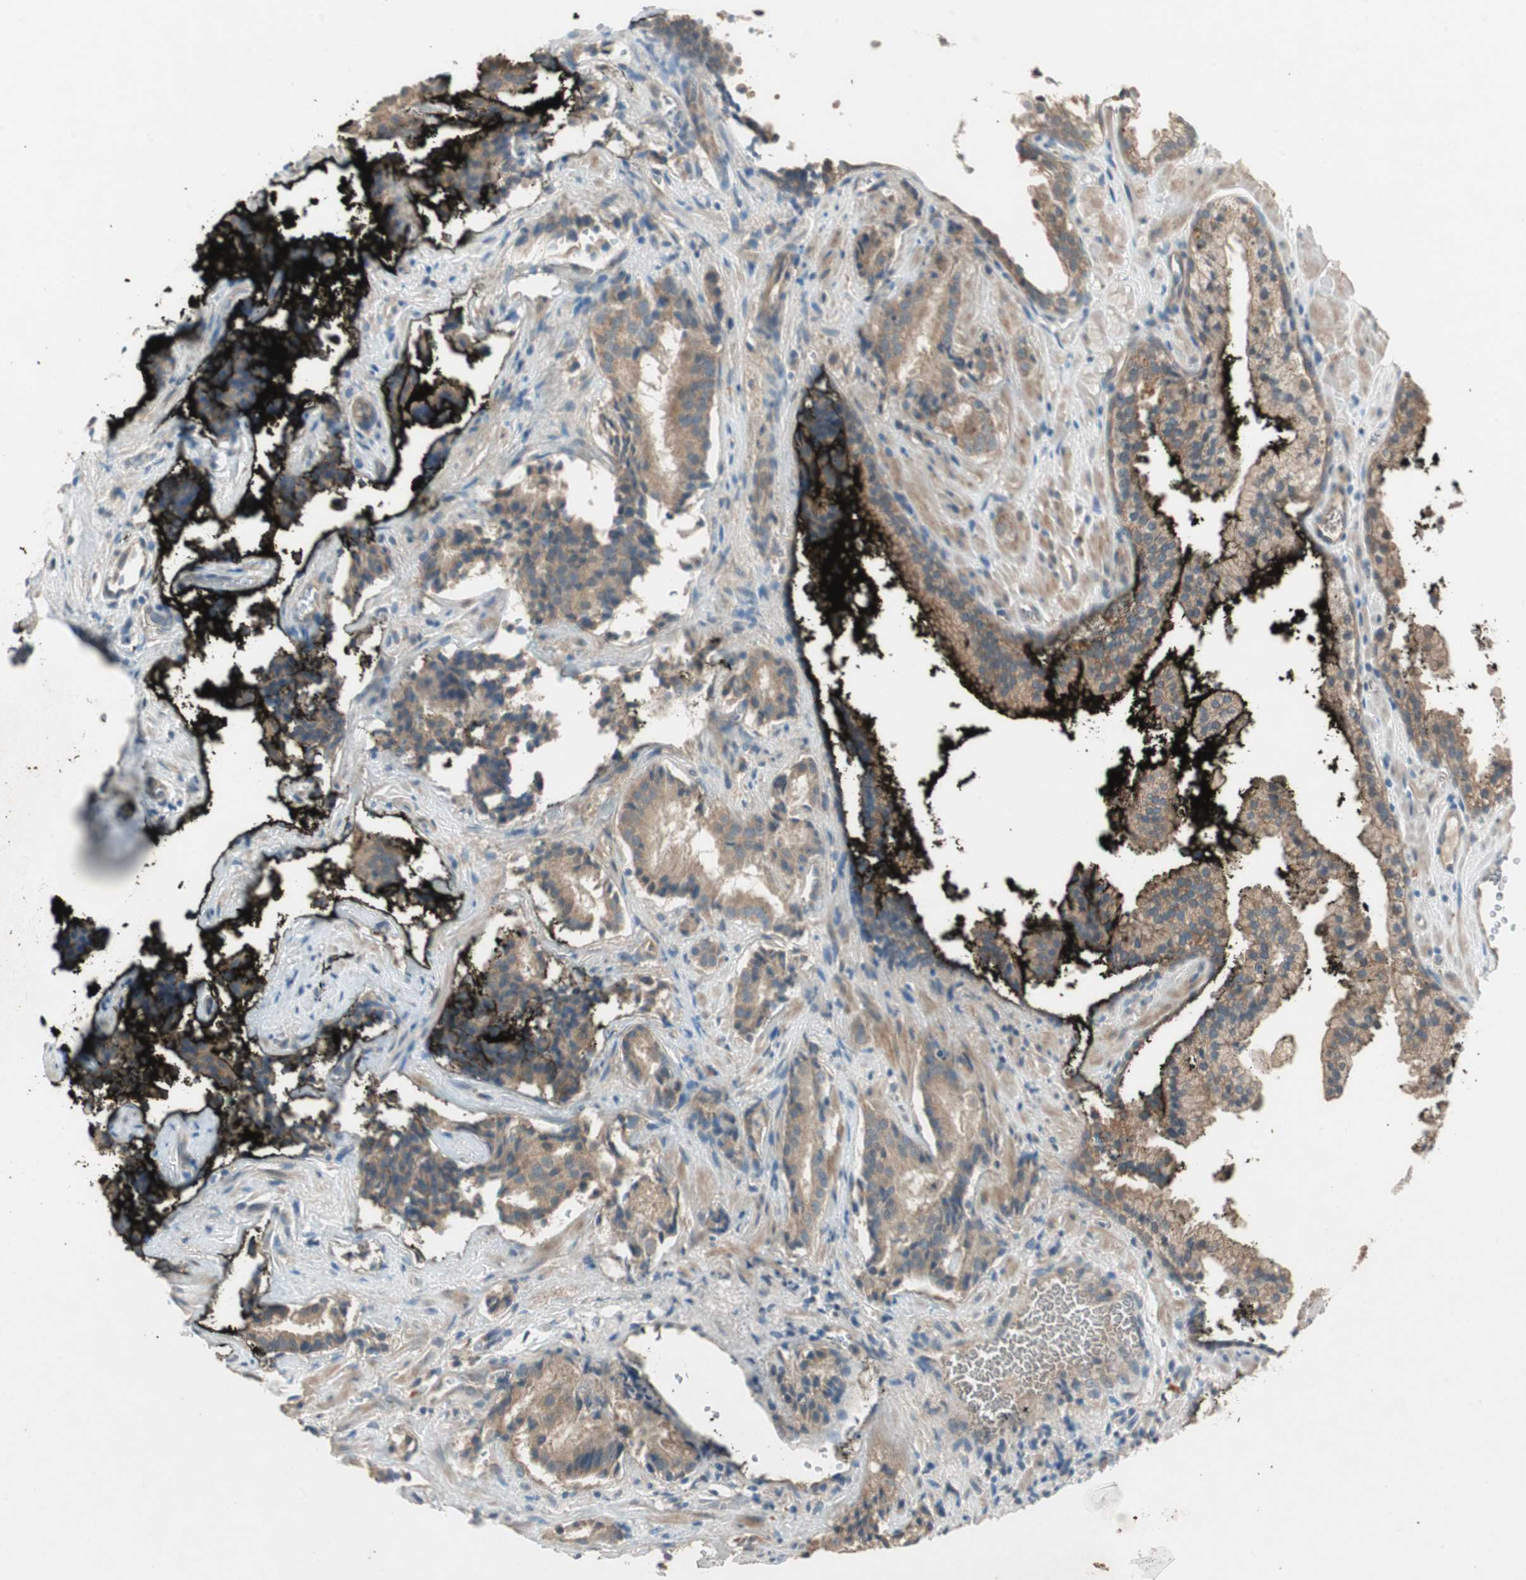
{"staining": {"intensity": "moderate", "quantity": ">75%", "location": "cytoplasmic/membranous"}, "tissue": "prostate cancer", "cell_type": "Tumor cells", "image_type": "cancer", "snomed": [{"axis": "morphology", "description": "Adenocarcinoma, High grade"}, {"axis": "topography", "description": "Prostate"}], "caption": "A high-resolution image shows IHC staining of prostate cancer, which exhibits moderate cytoplasmic/membranous staining in approximately >75% of tumor cells.", "gene": "NCLN", "patient": {"sex": "male", "age": 58}}